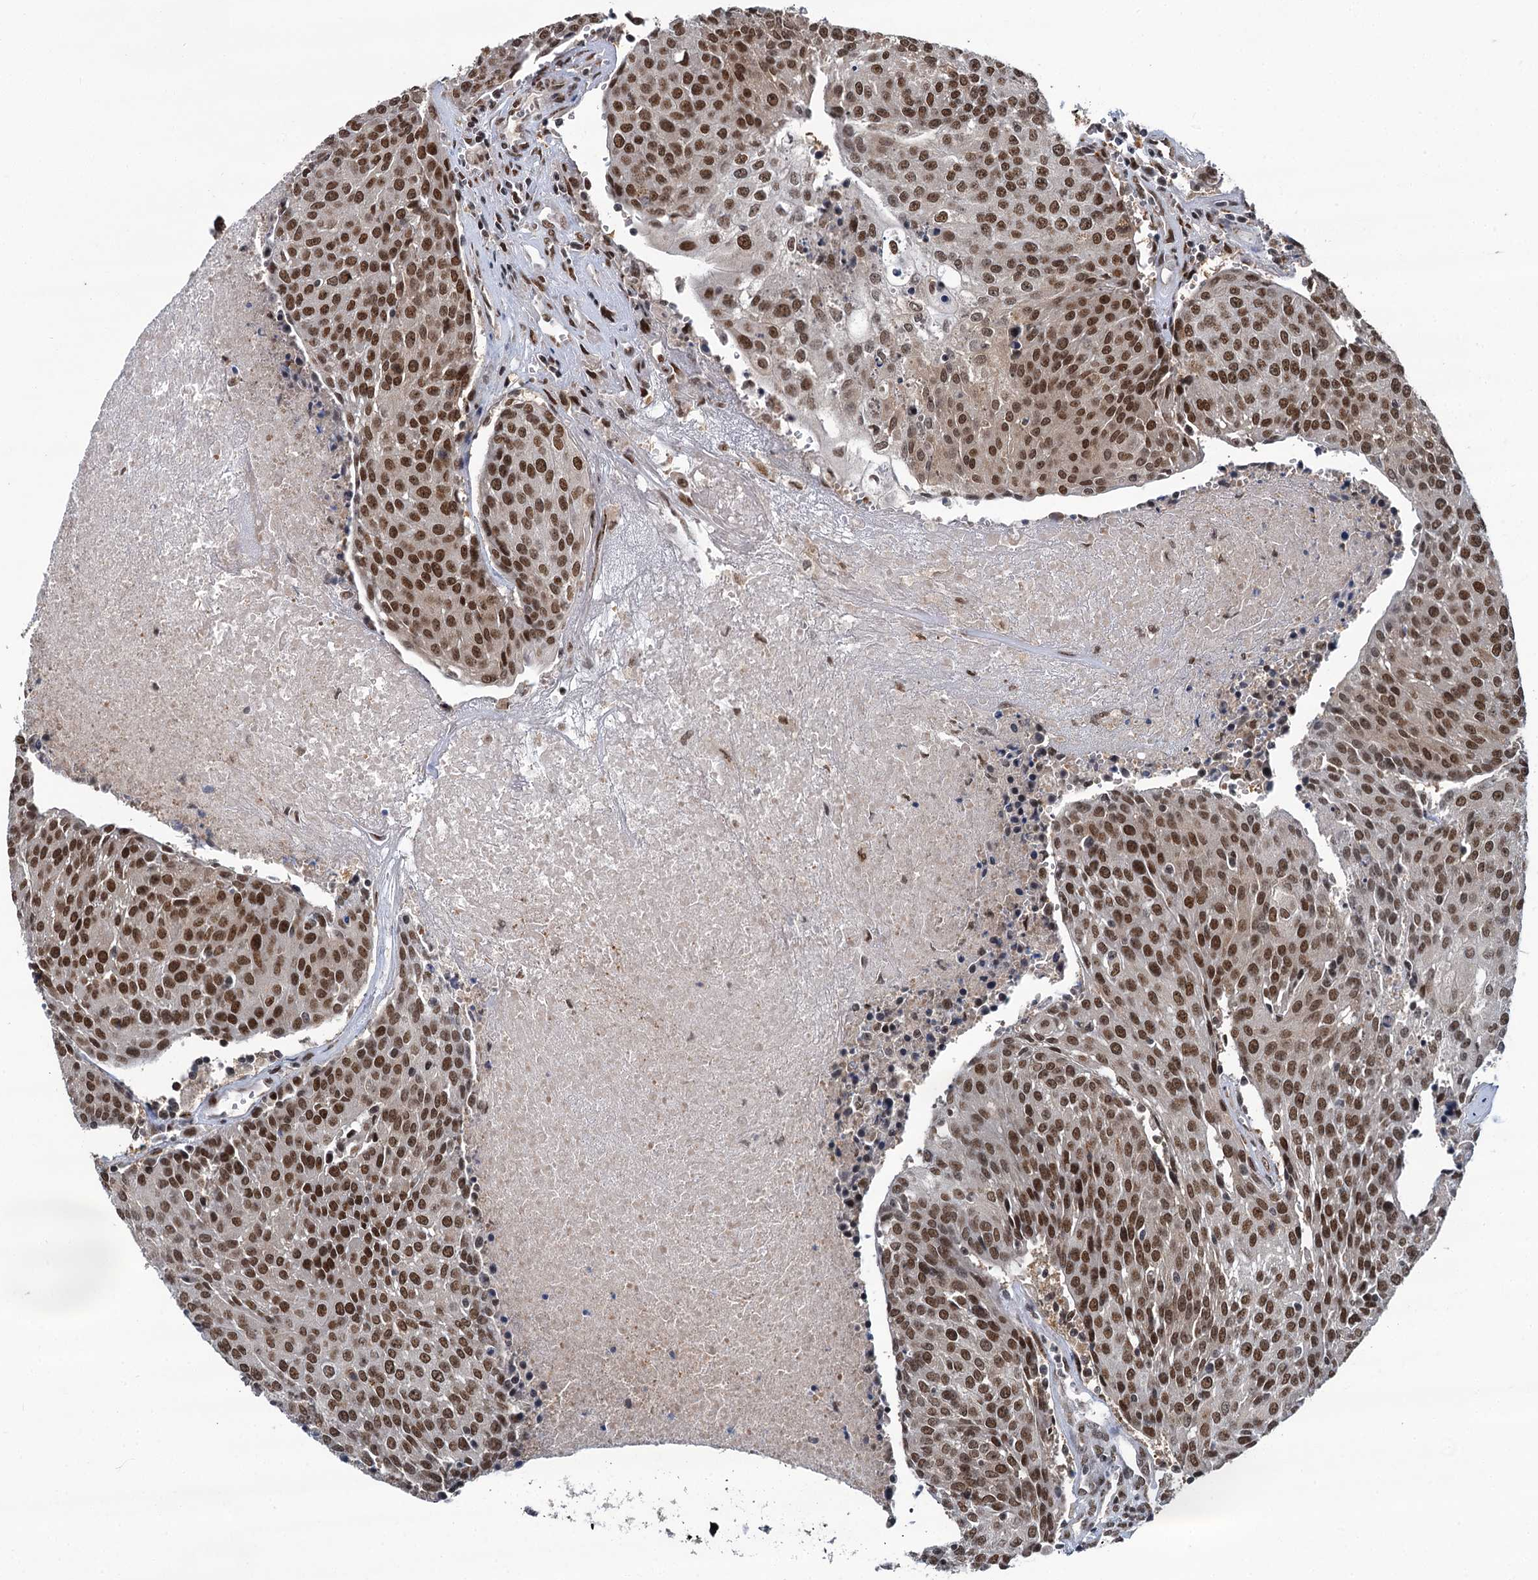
{"staining": {"intensity": "strong", "quantity": ">75%", "location": "nuclear"}, "tissue": "urothelial cancer", "cell_type": "Tumor cells", "image_type": "cancer", "snomed": [{"axis": "morphology", "description": "Urothelial carcinoma, High grade"}, {"axis": "topography", "description": "Urinary bladder"}], "caption": "Tumor cells demonstrate high levels of strong nuclear positivity in about >75% of cells in high-grade urothelial carcinoma.", "gene": "PPHLN1", "patient": {"sex": "female", "age": 85}}